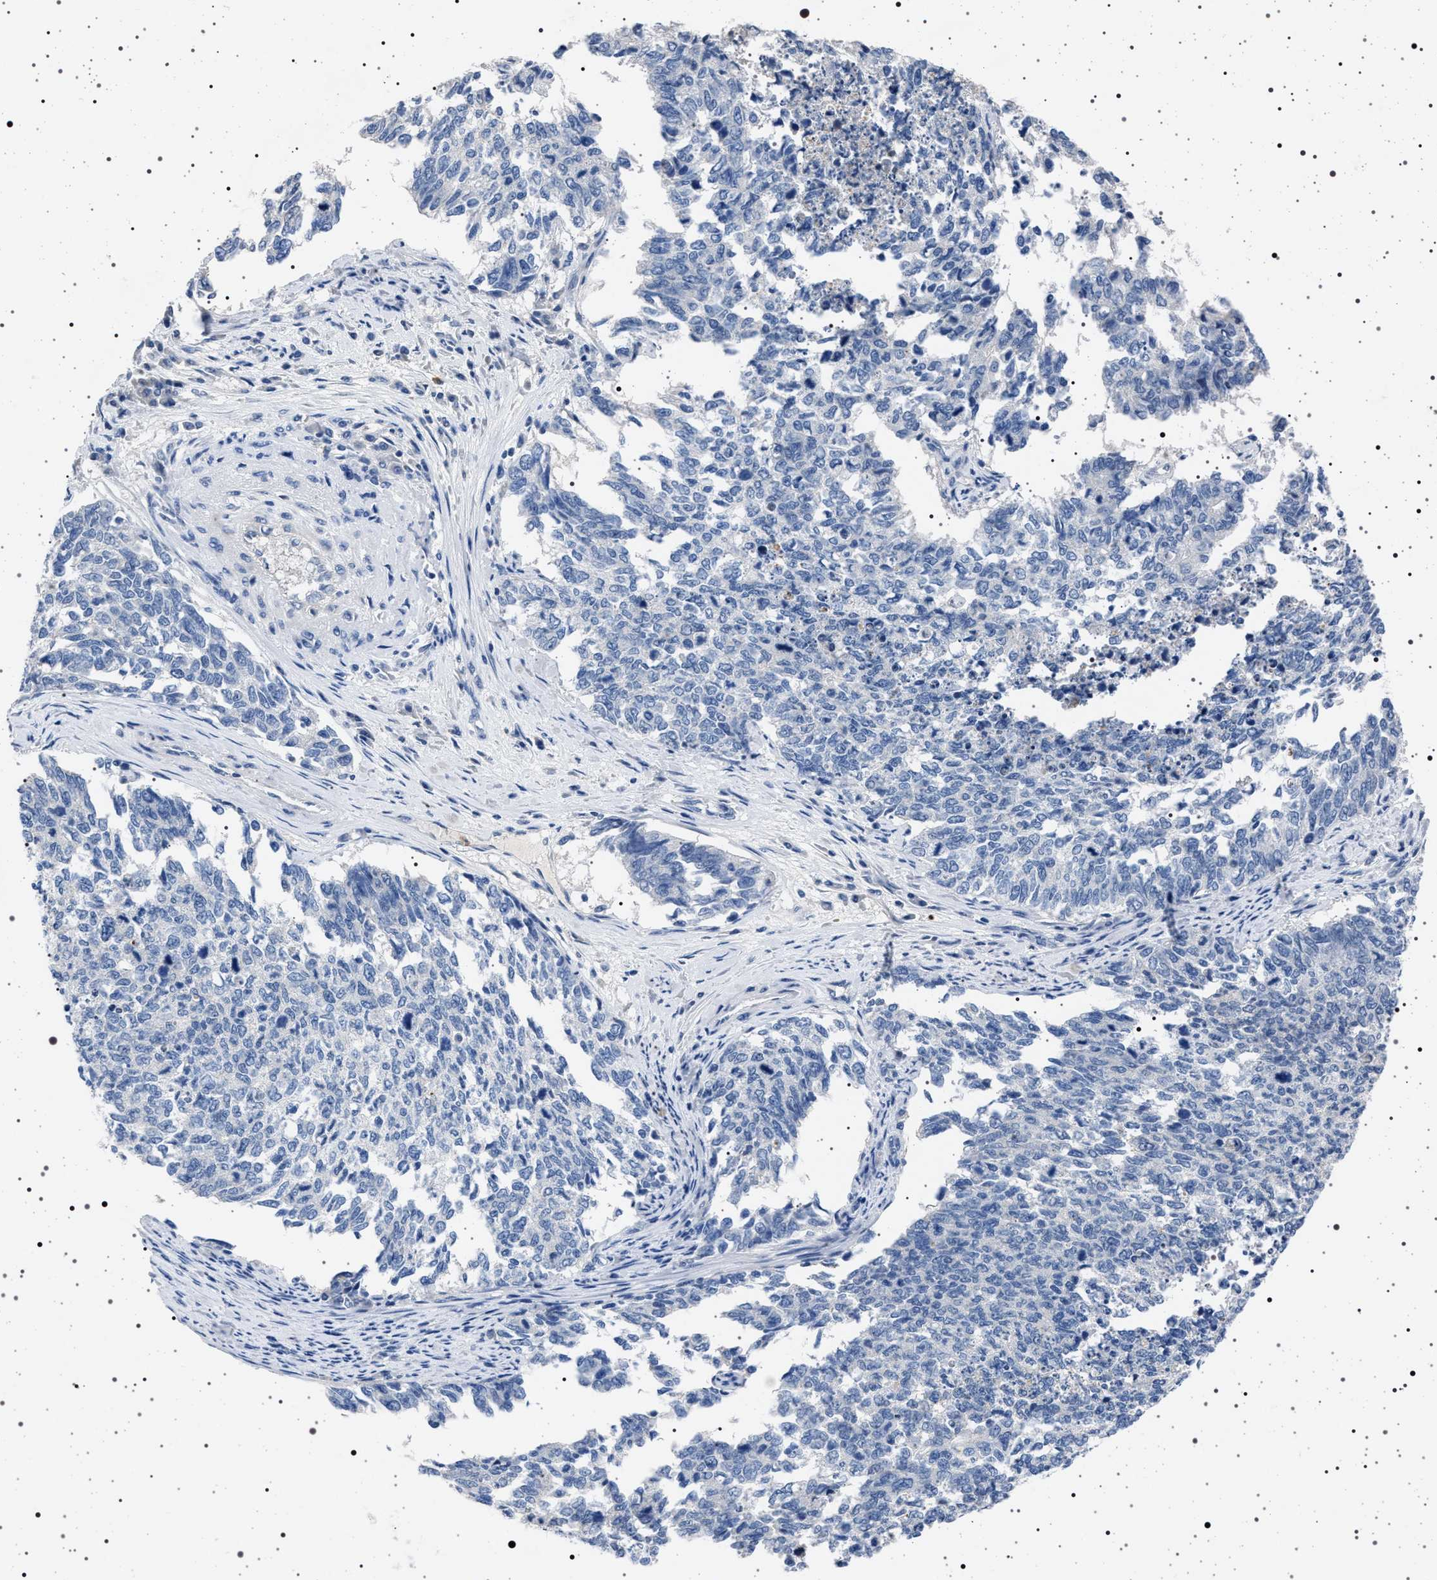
{"staining": {"intensity": "negative", "quantity": "none", "location": "none"}, "tissue": "cervical cancer", "cell_type": "Tumor cells", "image_type": "cancer", "snomed": [{"axis": "morphology", "description": "Squamous cell carcinoma, NOS"}, {"axis": "topography", "description": "Cervix"}], "caption": "Immunohistochemistry (IHC) of cervical squamous cell carcinoma displays no positivity in tumor cells.", "gene": "NAT9", "patient": {"sex": "female", "age": 63}}